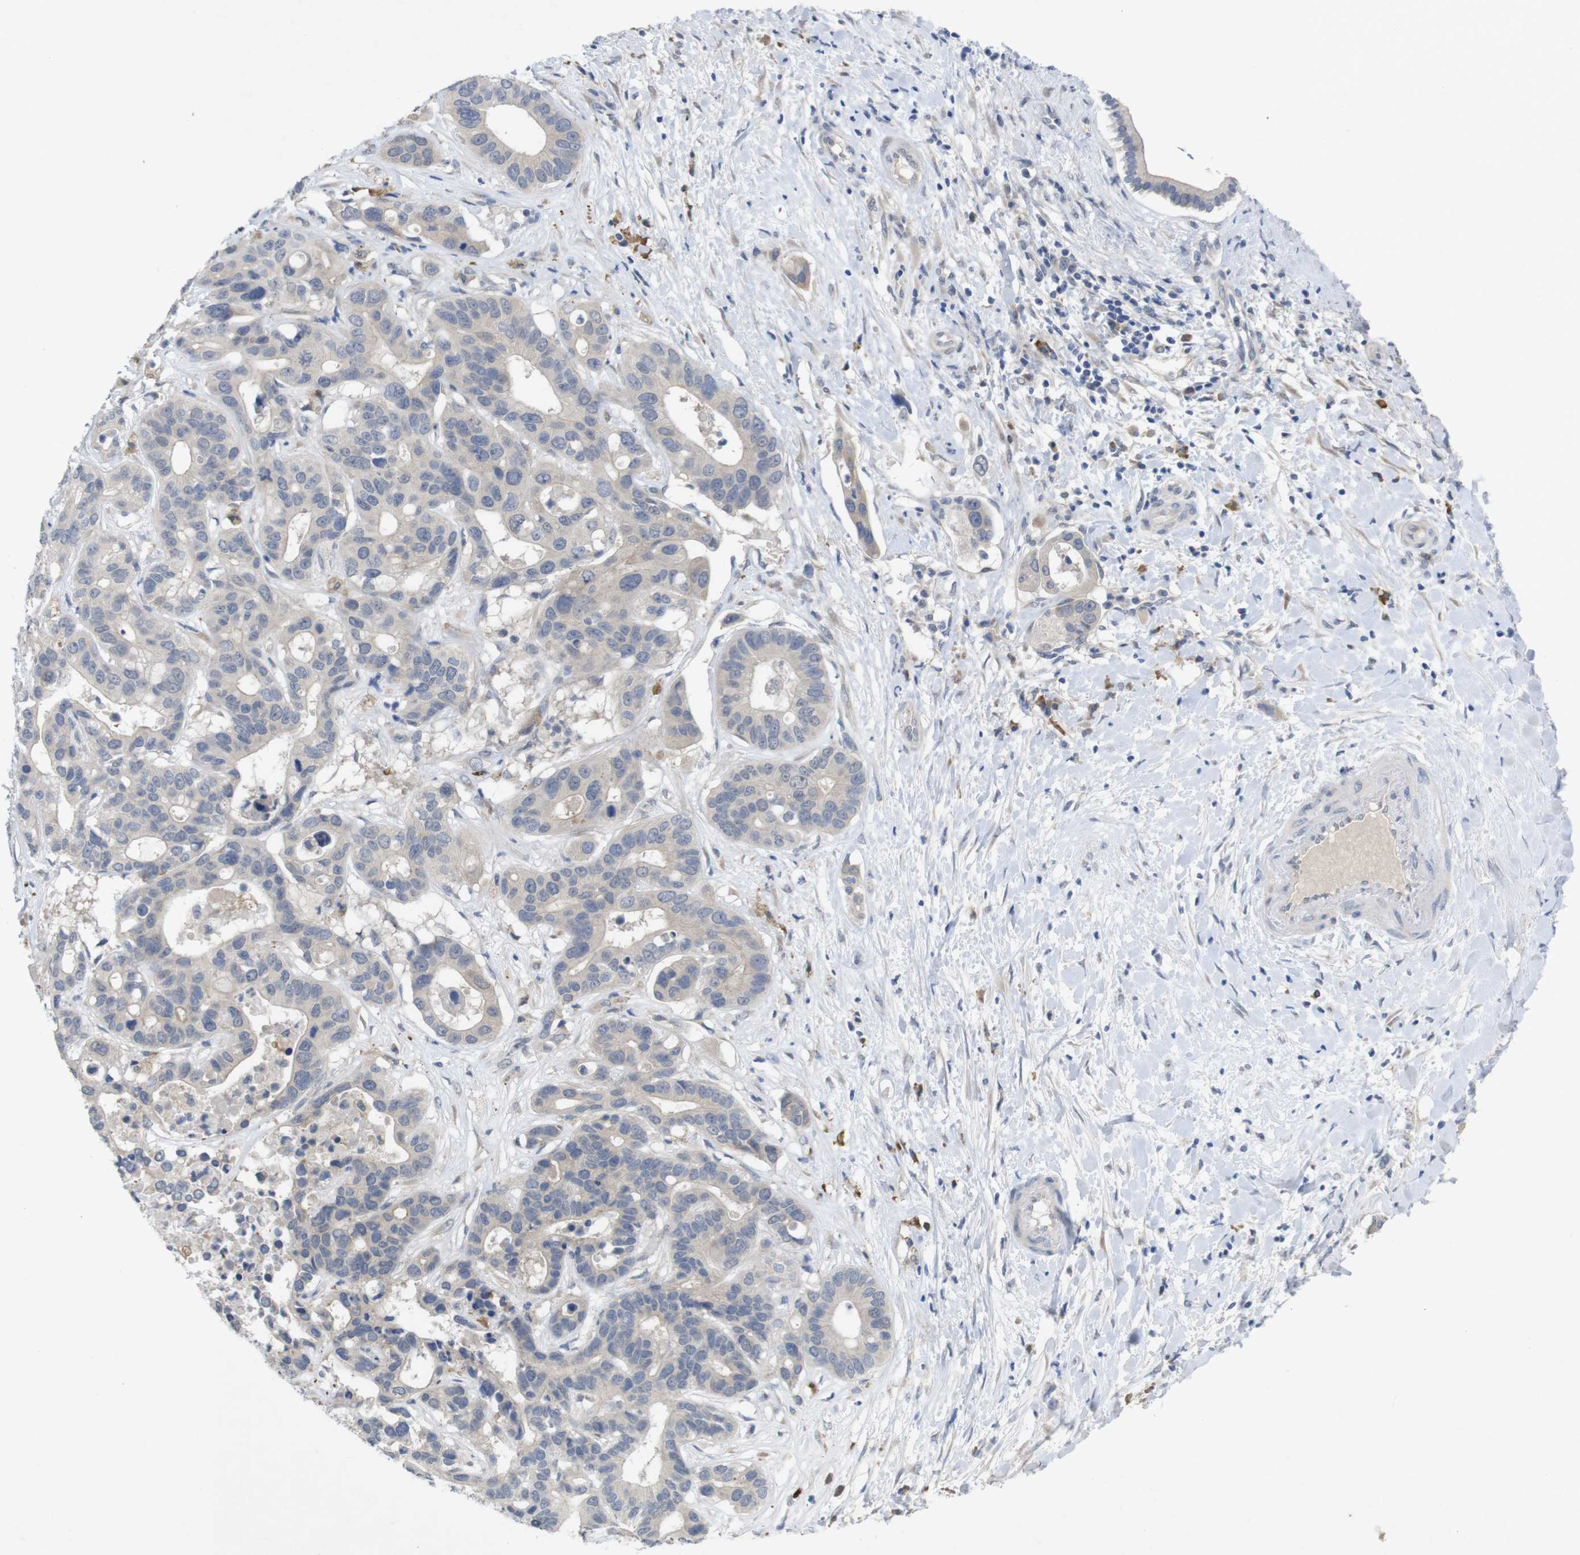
{"staining": {"intensity": "negative", "quantity": "none", "location": "none"}, "tissue": "liver cancer", "cell_type": "Tumor cells", "image_type": "cancer", "snomed": [{"axis": "morphology", "description": "Cholangiocarcinoma"}, {"axis": "topography", "description": "Liver"}], "caption": "Protein analysis of liver cancer demonstrates no significant positivity in tumor cells. (DAB (3,3'-diaminobenzidine) immunohistochemistry (IHC) with hematoxylin counter stain).", "gene": "BCAR3", "patient": {"sex": "female", "age": 65}}